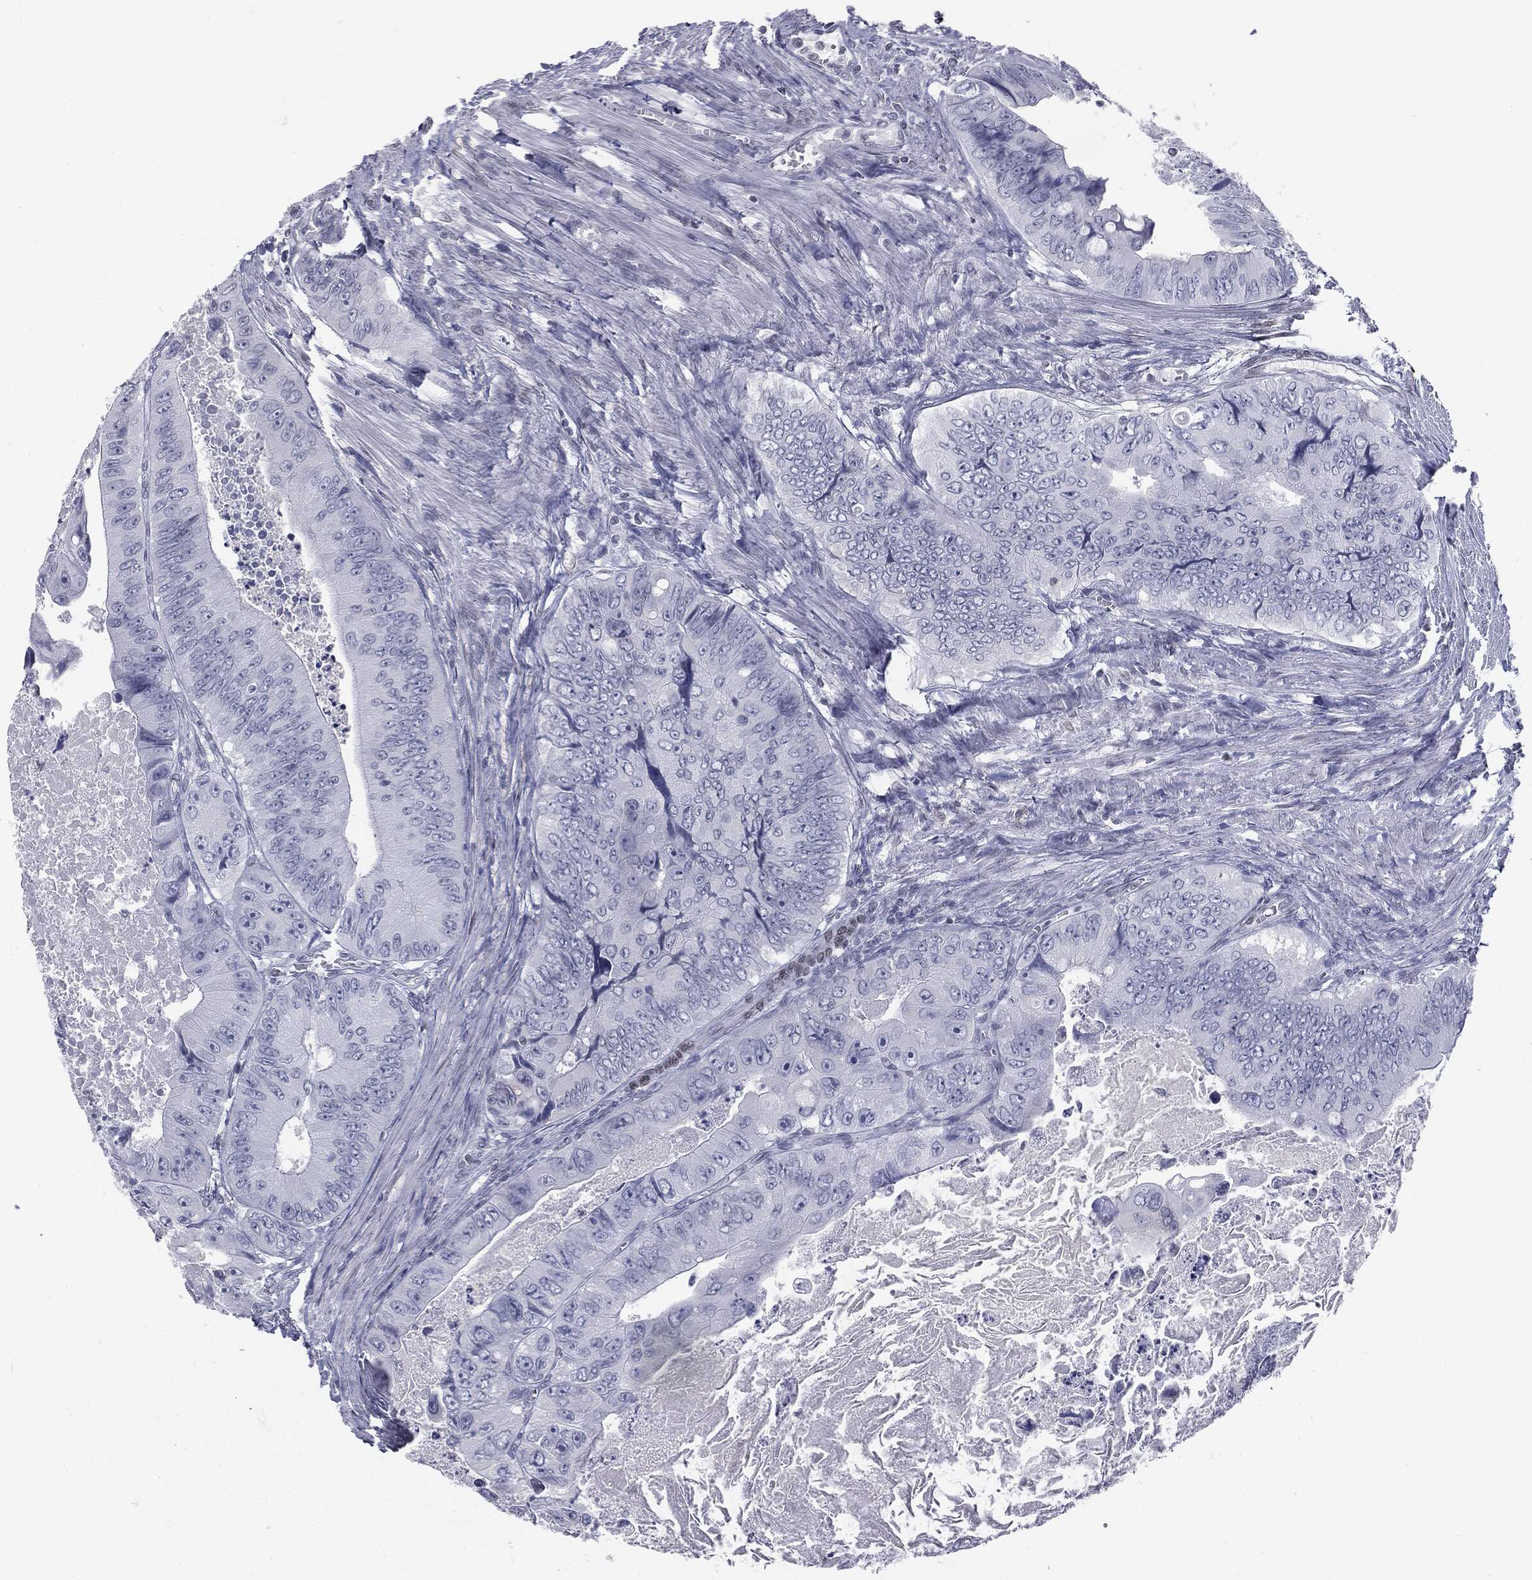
{"staining": {"intensity": "negative", "quantity": "none", "location": "none"}, "tissue": "colorectal cancer", "cell_type": "Tumor cells", "image_type": "cancer", "snomed": [{"axis": "morphology", "description": "Adenocarcinoma, NOS"}, {"axis": "topography", "description": "Colon"}], "caption": "Immunohistochemistry (IHC) image of colorectal adenocarcinoma stained for a protein (brown), which exhibits no positivity in tumor cells.", "gene": "ALDOB", "patient": {"sex": "female", "age": 84}}